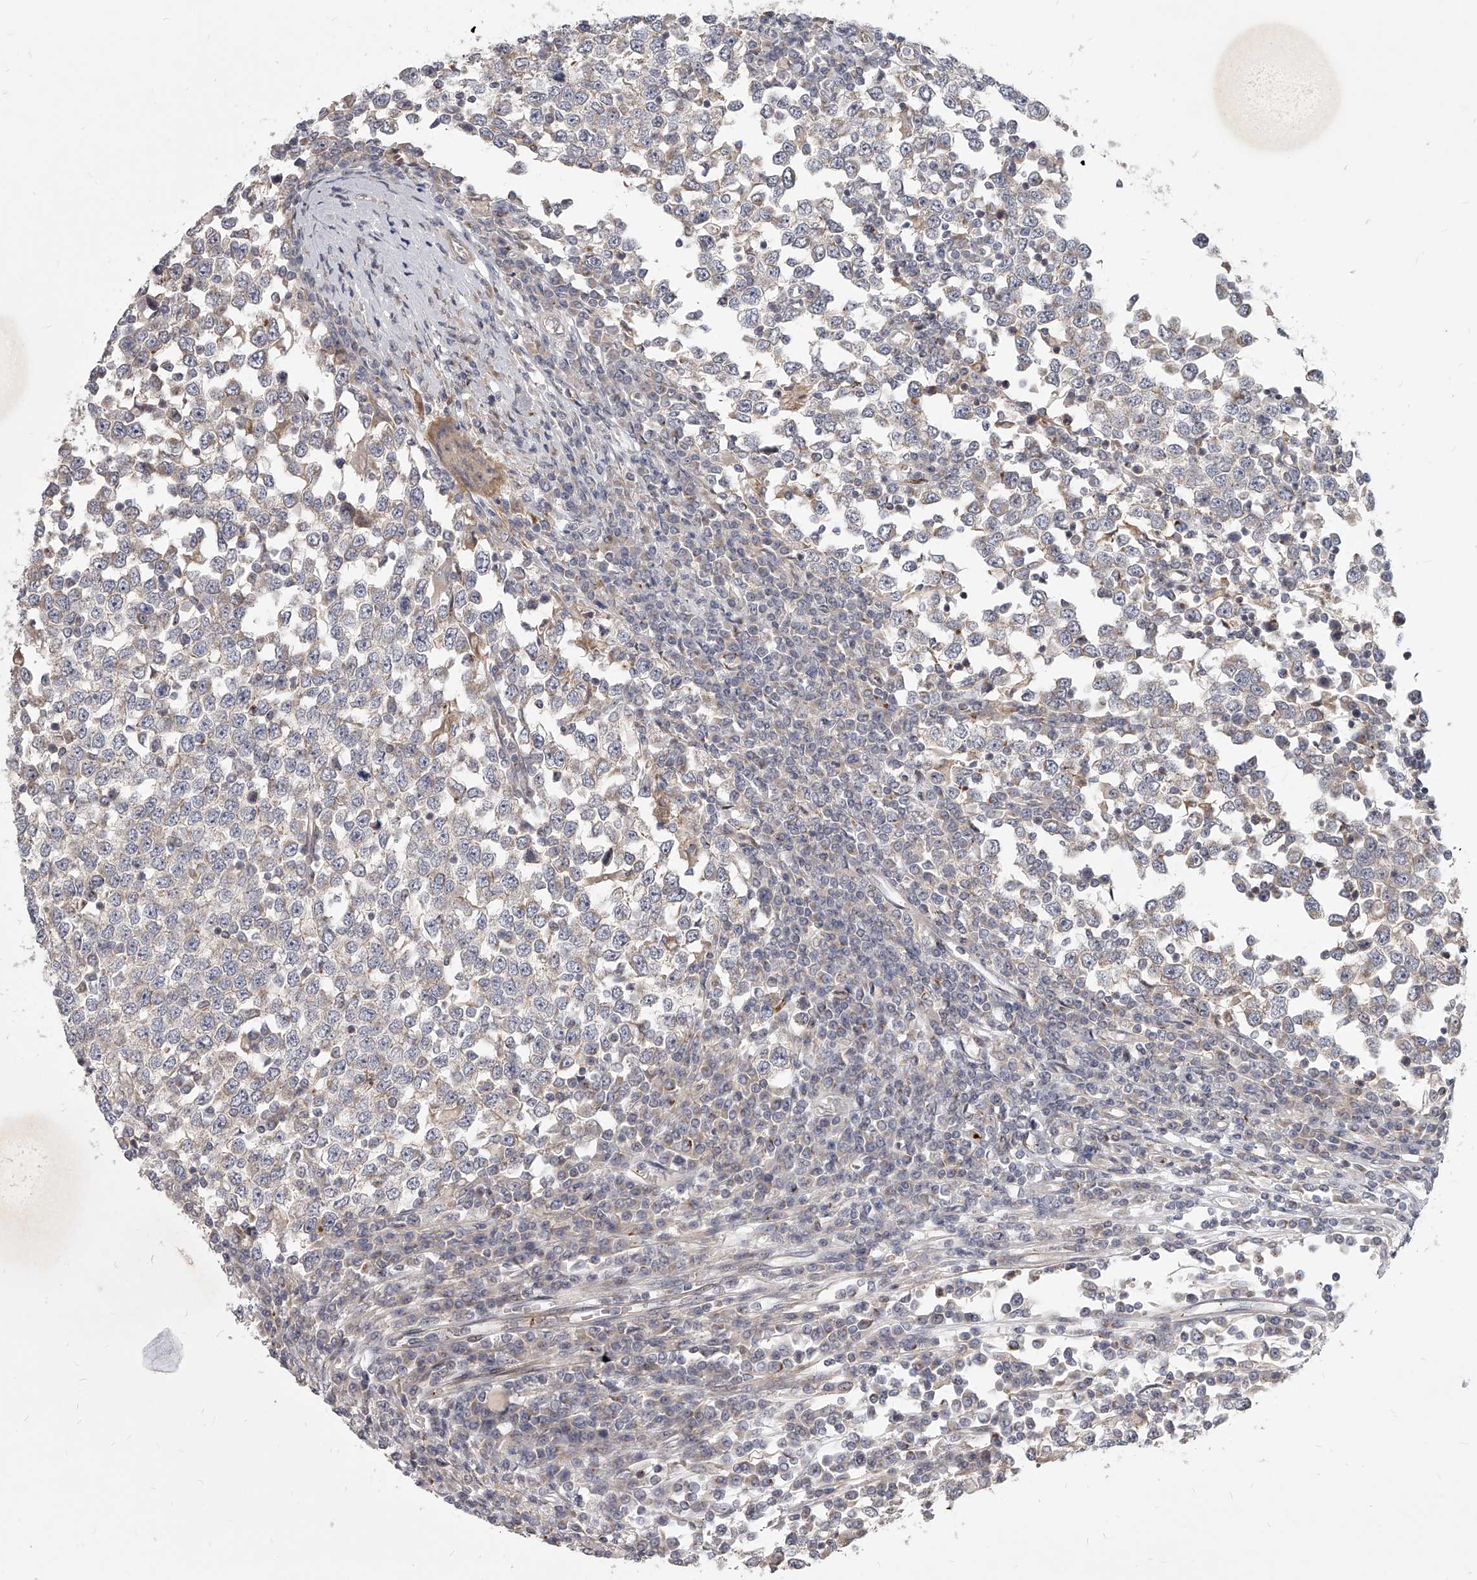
{"staining": {"intensity": "negative", "quantity": "none", "location": "none"}, "tissue": "testis cancer", "cell_type": "Tumor cells", "image_type": "cancer", "snomed": [{"axis": "morphology", "description": "Seminoma, NOS"}, {"axis": "topography", "description": "Testis"}], "caption": "Immunohistochemical staining of human testis cancer reveals no significant staining in tumor cells. (DAB (3,3'-diaminobenzidine) immunohistochemistry visualized using brightfield microscopy, high magnification).", "gene": "SLC37A1", "patient": {"sex": "male", "age": 65}}